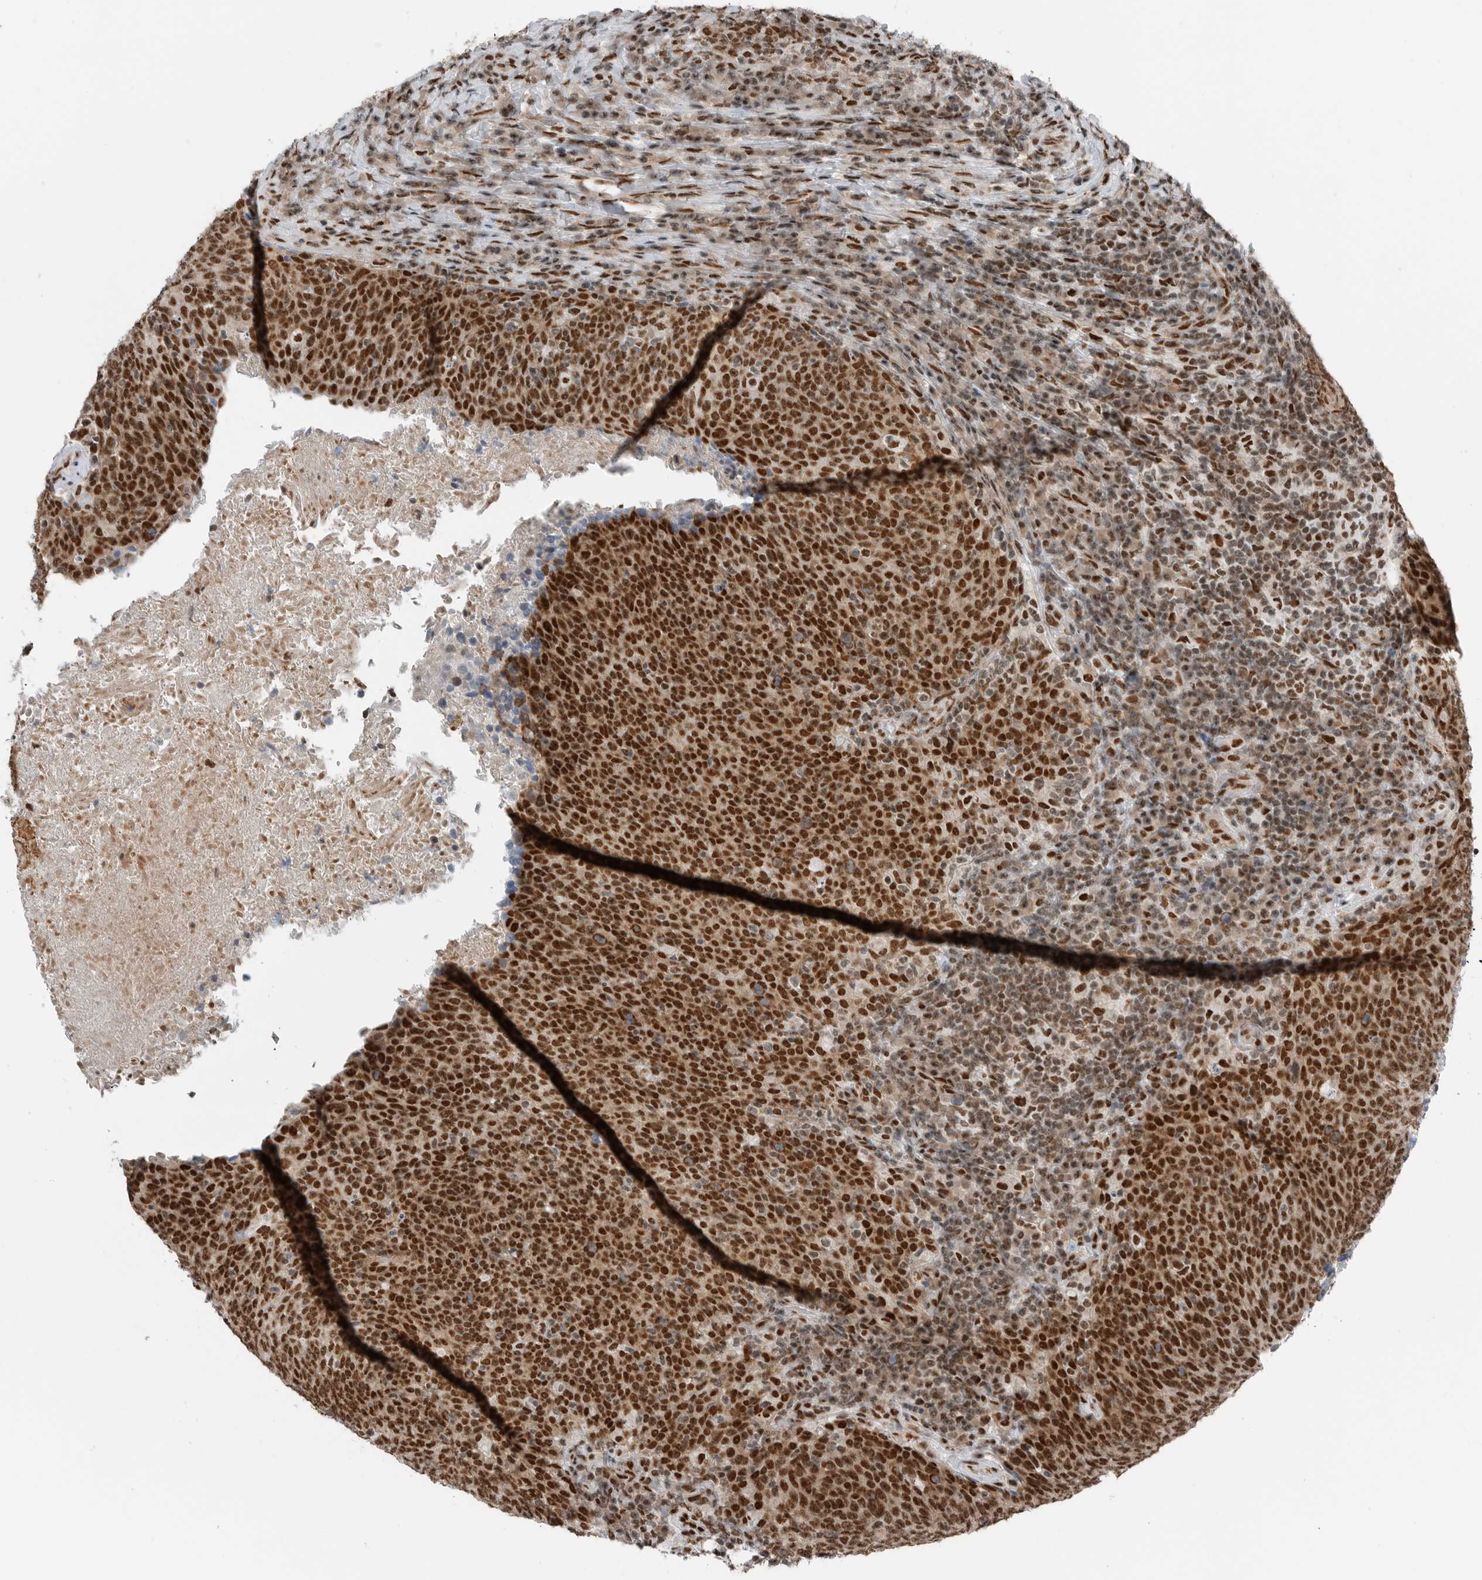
{"staining": {"intensity": "strong", "quantity": ">75%", "location": "nuclear"}, "tissue": "head and neck cancer", "cell_type": "Tumor cells", "image_type": "cancer", "snomed": [{"axis": "morphology", "description": "Squamous cell carcinoma, NOS"}, {"axis": "morphology", "description": "Squamous cell carcinoma, metastatic, NOS"}, {"axis": "topography", "description": "Lymph node"}, {"axis": "topography", "description": "Head-Neck"}], "caption": "An image of head and neck cancer (metastatic squamous cell carcinoma) stained for a protein demonstrates strong nuclear brown staining in tumor cells. (DAB (3,3'-diaminobenzidine) IHC with brightfield microscopy, high magnification).", "gene": "BLZF1", "patient": {"sex": "male", "age": 62}}